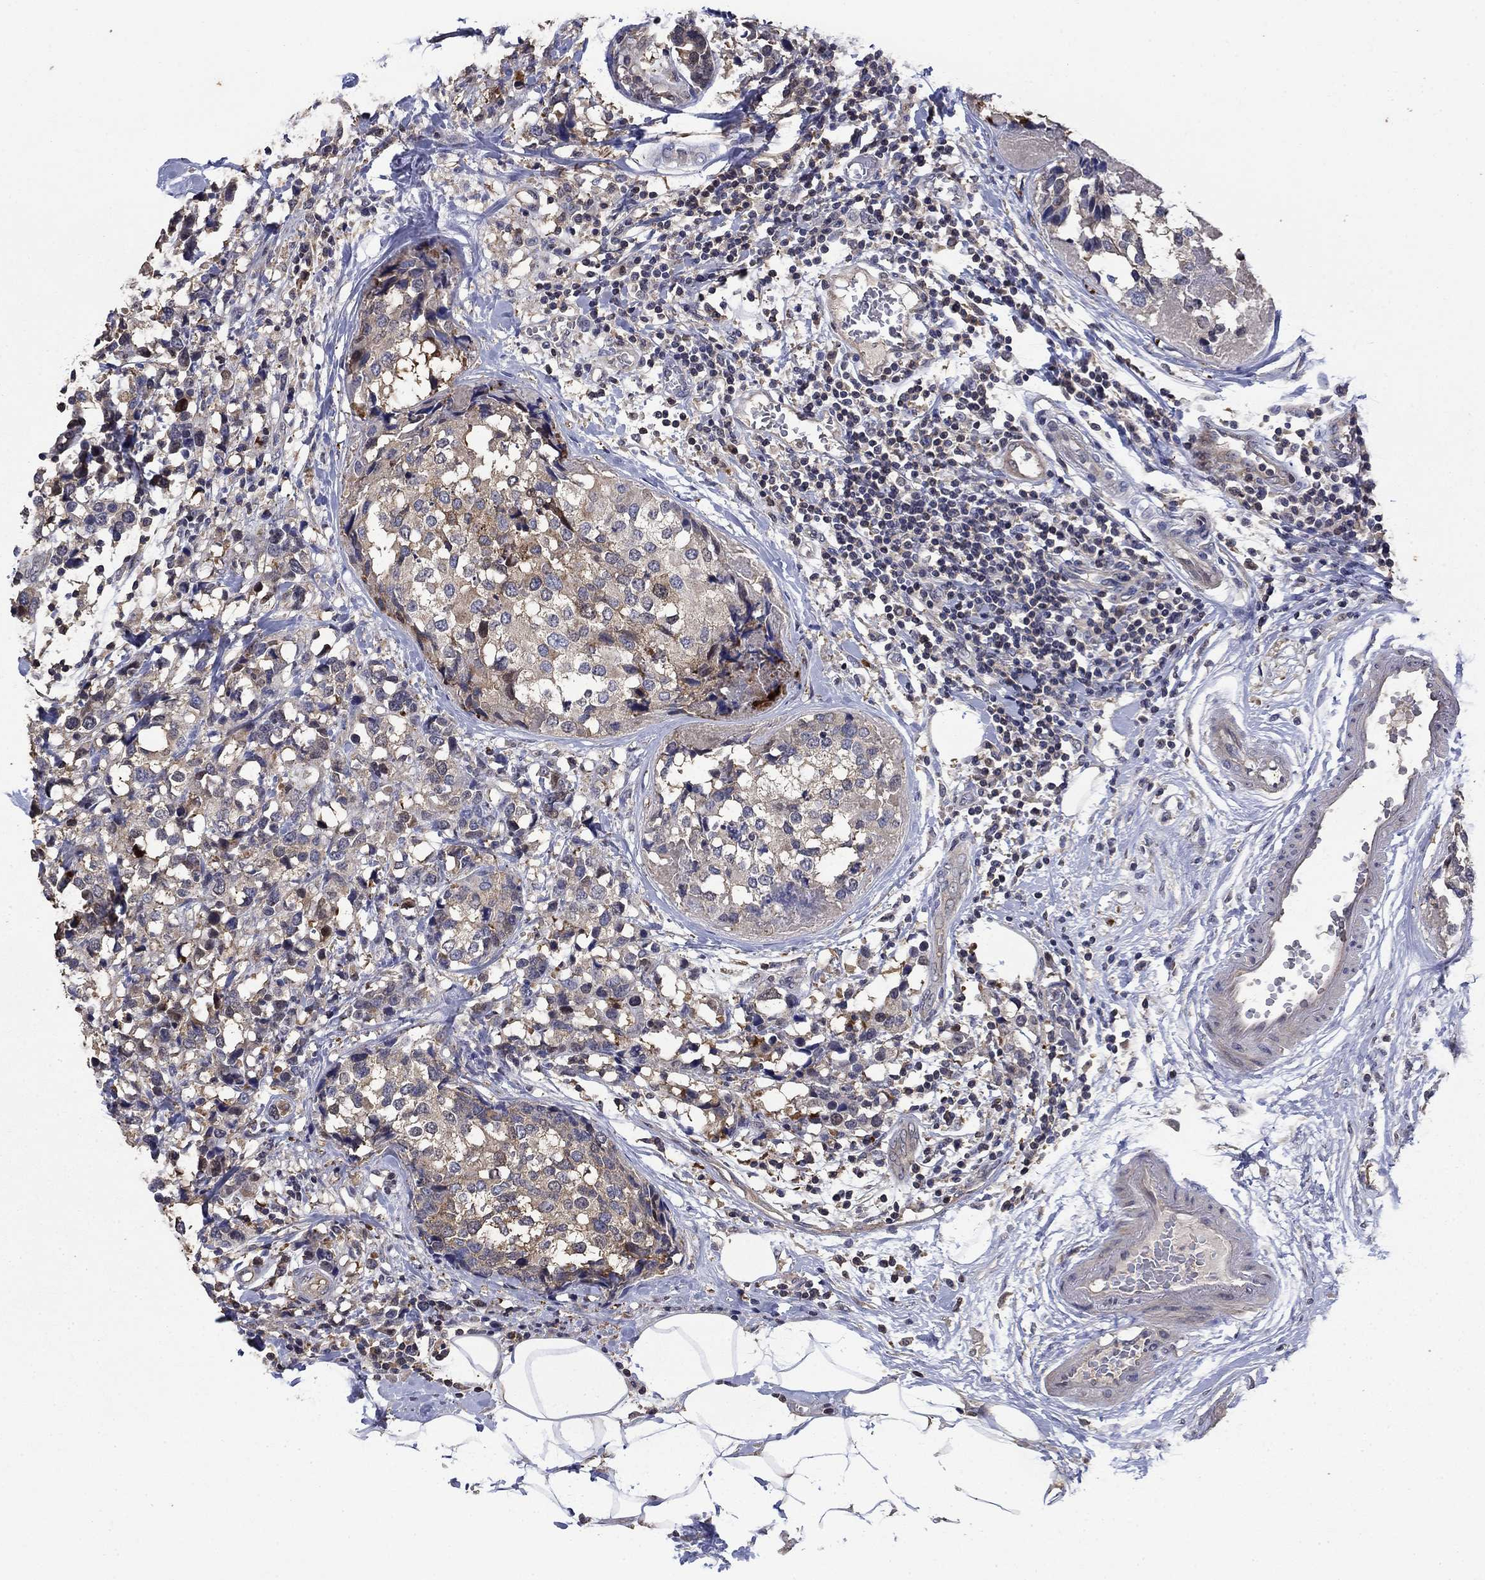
{"staining": {"intensity": "moderate", "quantity": "<25%", "location": "cytoplasmic/membranous"}, "tissue": "breast cancer", "cell_type": "Tumor cells", "image_type": "cancer", "snomed": [{"axis": "morphology", "description": "Lobular carcinoma"}, {"axis": "topography", "description": "Breast"}], "caption": "Tumor cells show low levels of moderate cytoplasmic/membranous positivity in about <25% of cells in human breast cancer (lobular carcinoma).", "gene": "DVL1", "patient": {"sex": "female", "age": 59}}